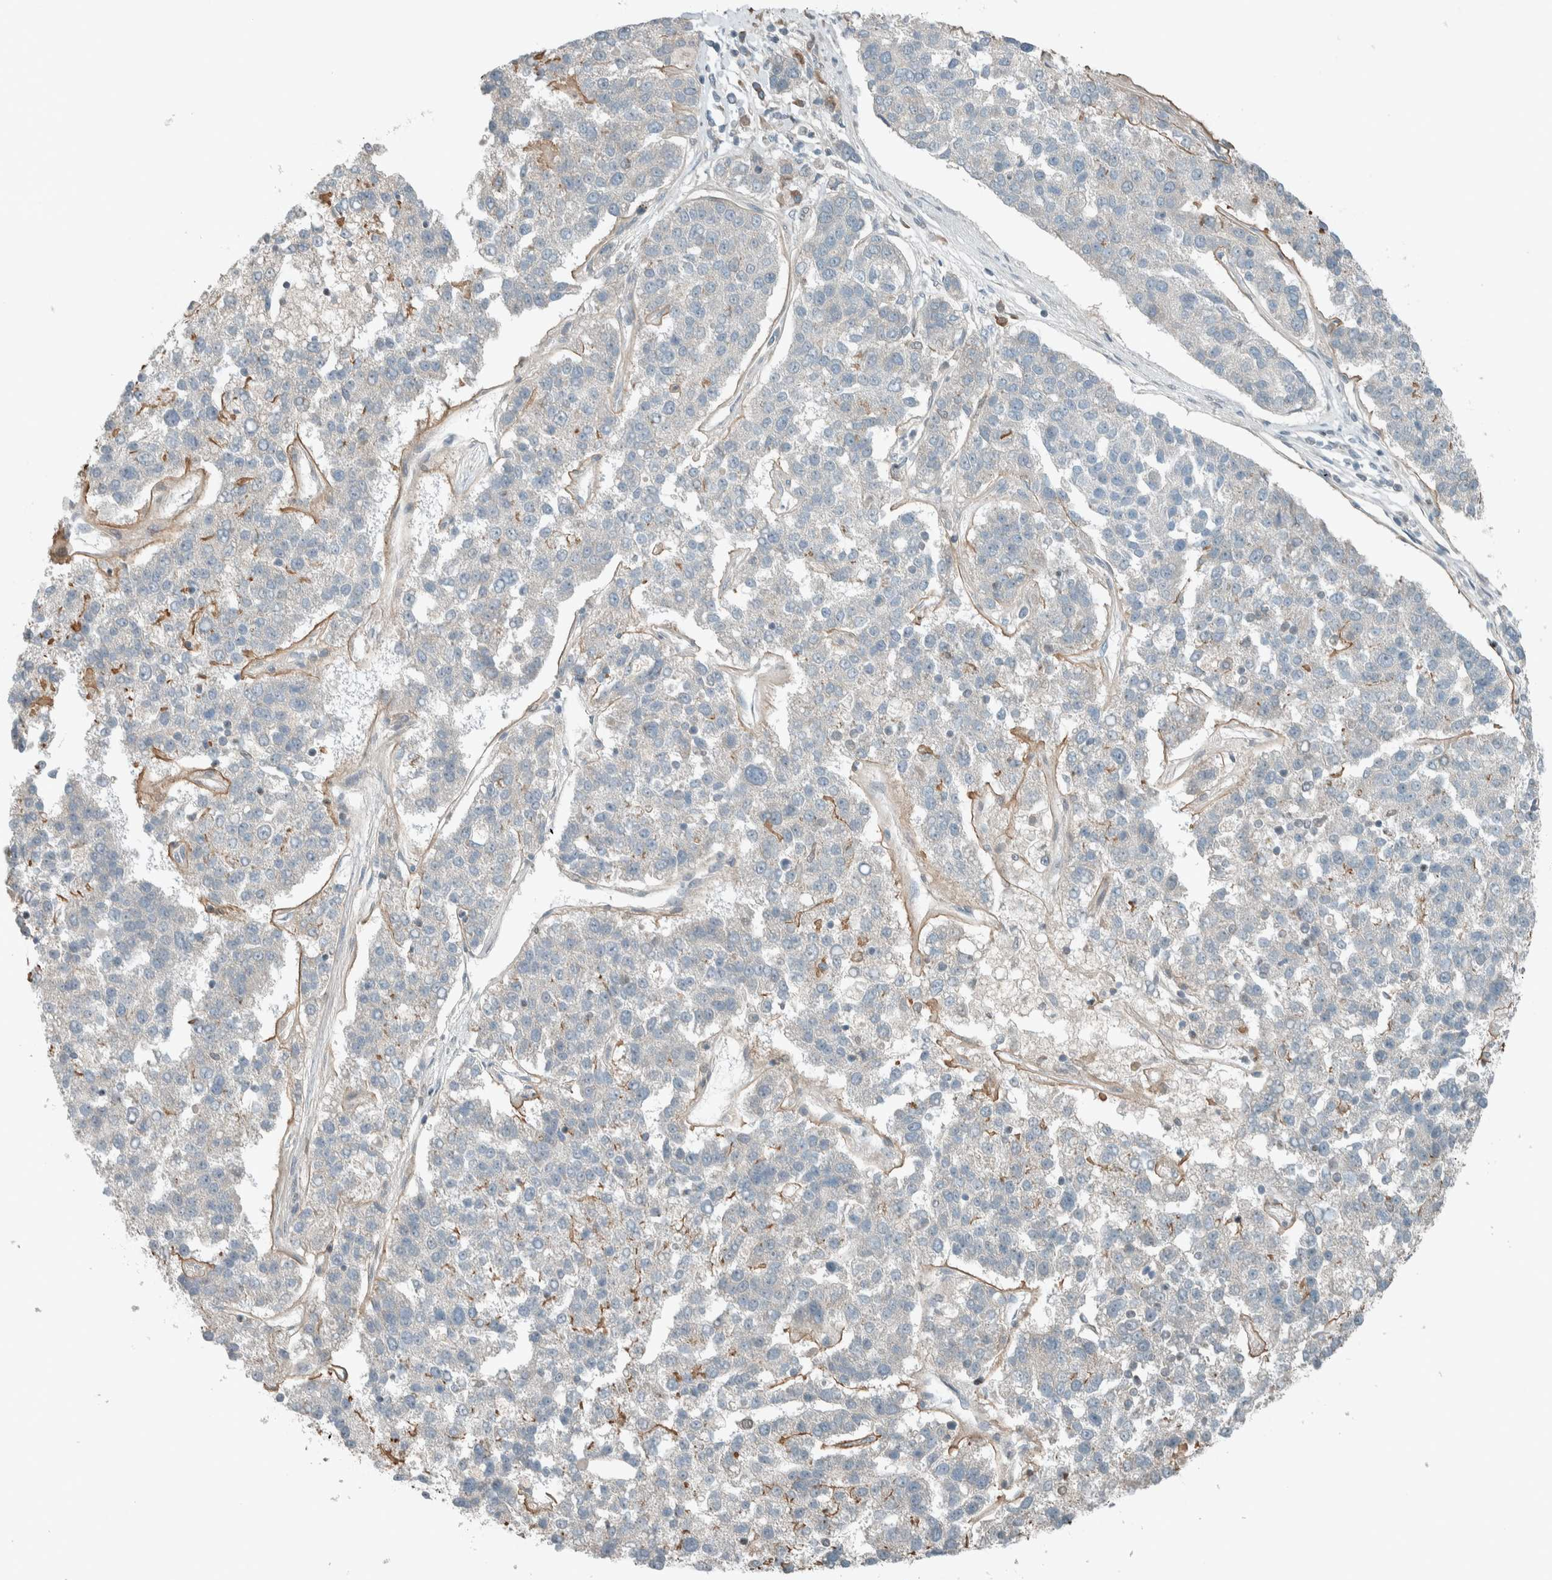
{"staining": {"intensity": "negative", "quantity": "none", "location": "none"}, "tissue": "pancreatic cancer", "cell_type": "Tumor cells", "image_type": "cancer", "snomed": [{"axis": "morphology", "description": "Adenocarcinoma, NOS"}, {"axis": "topography", "description": "Pancreas"}], "caption": "Pancreatic adenocarcinoma was stained to show a protein in brown. There is no significant staining in tumor cells.", "gene": "SEL1L", "patient": {"sex": "female", "age": 61}}